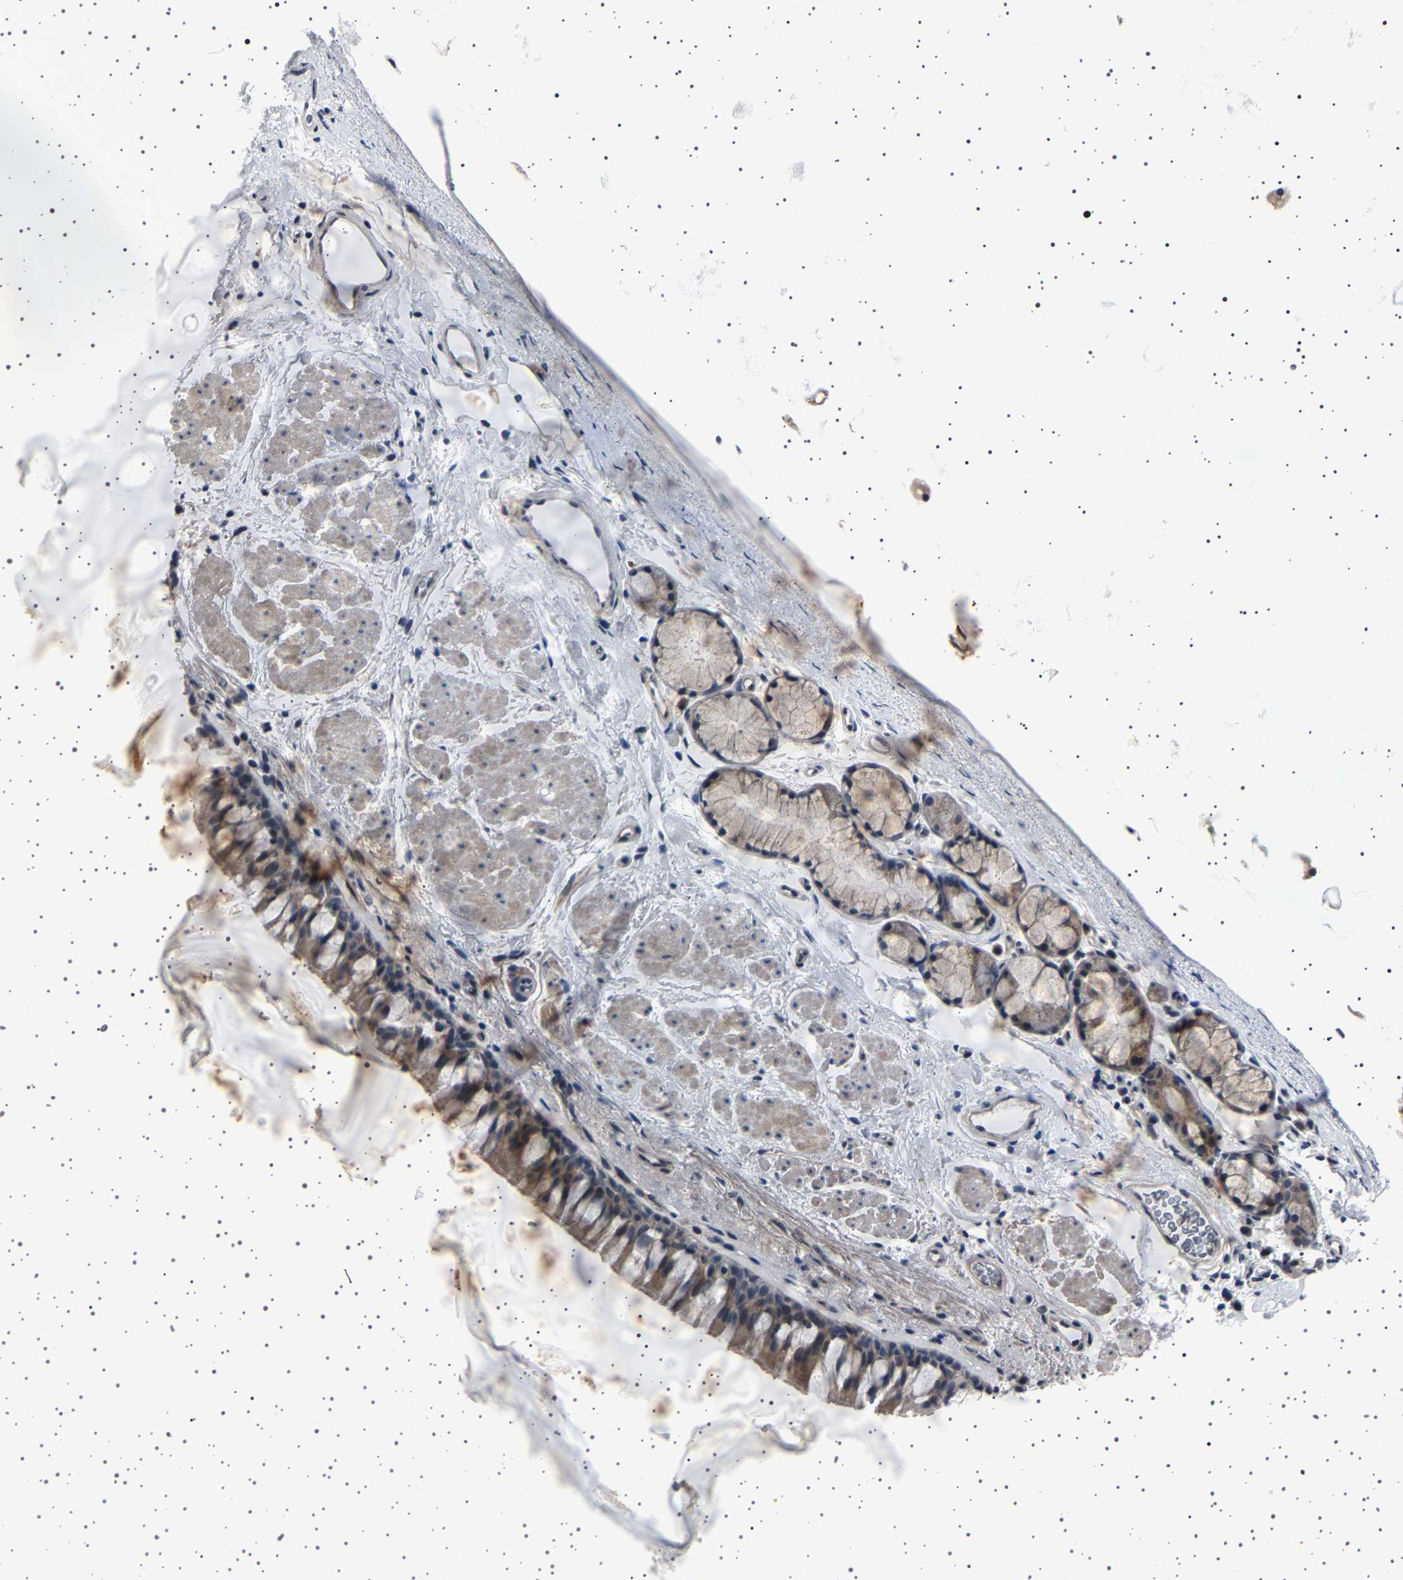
{"staining": {"intensity": "moderate", "quantity": "25%-75%", "location": "cytoplasmic/membranous"}, "tissue": "bronchus", "cell_type": "Respiratory epithelial cells", "image_type": "normal", "snomed": [{"axis": "morphology", "description": "Normal tissue, NOS"}, {"axis": "topography", "description": "Cartilage tissue"}, {"axis": "topography", "description": "Bronchus"}], "caption": "A medium amount of moderate cytoplasmic/membranous staining is identified in approximately 25%-75% of respiratory epithelial cells in unremarkable bronchus. Nuclei are stained in blue.", "gene": "PAK5", "patient": {"sex": "female", "age": 53}}